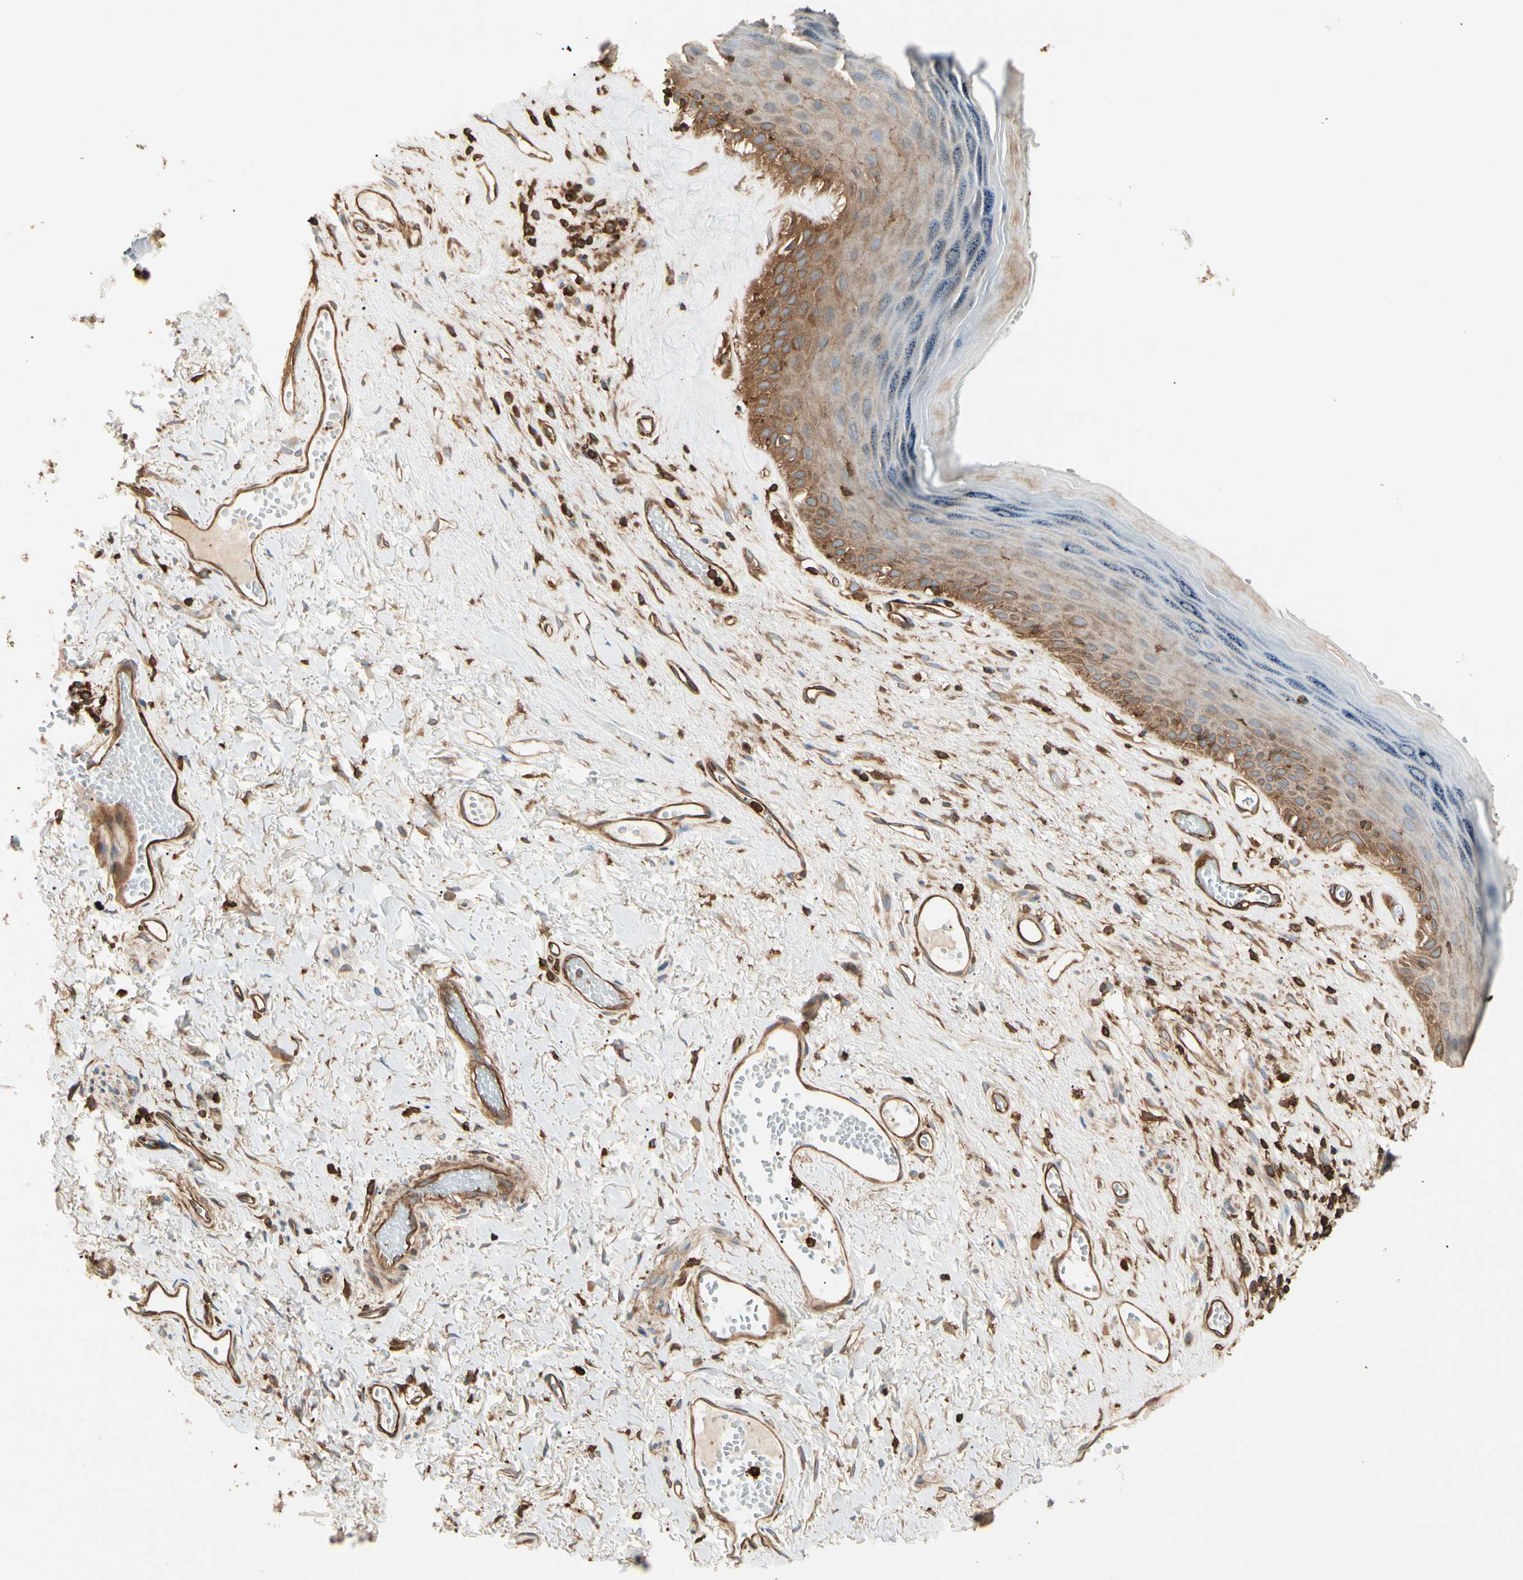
{"staining": {"intensity": "strong", "quantity": ">75%", "location": "cytoplasmic/membranous"}, "tissue": "skin", "cell_type": "Epidermal cells", "image_type": "normal", "snomed": [{"axis": "morphology", "description": "Normal tissue, NOS"}, {"axis": "morphology", "description": "Inflammation, NOS"}, {"axis": "topography", "description": "Vulva"}], "caption": "Immunohistochemical staining of unremarkable human skin shows high levels of strong cytoplasmic/membranous positivity in about >75% of epidermal cells.", "gene": "ARPC2", "patient": {"sex": "female", "age": 84}}